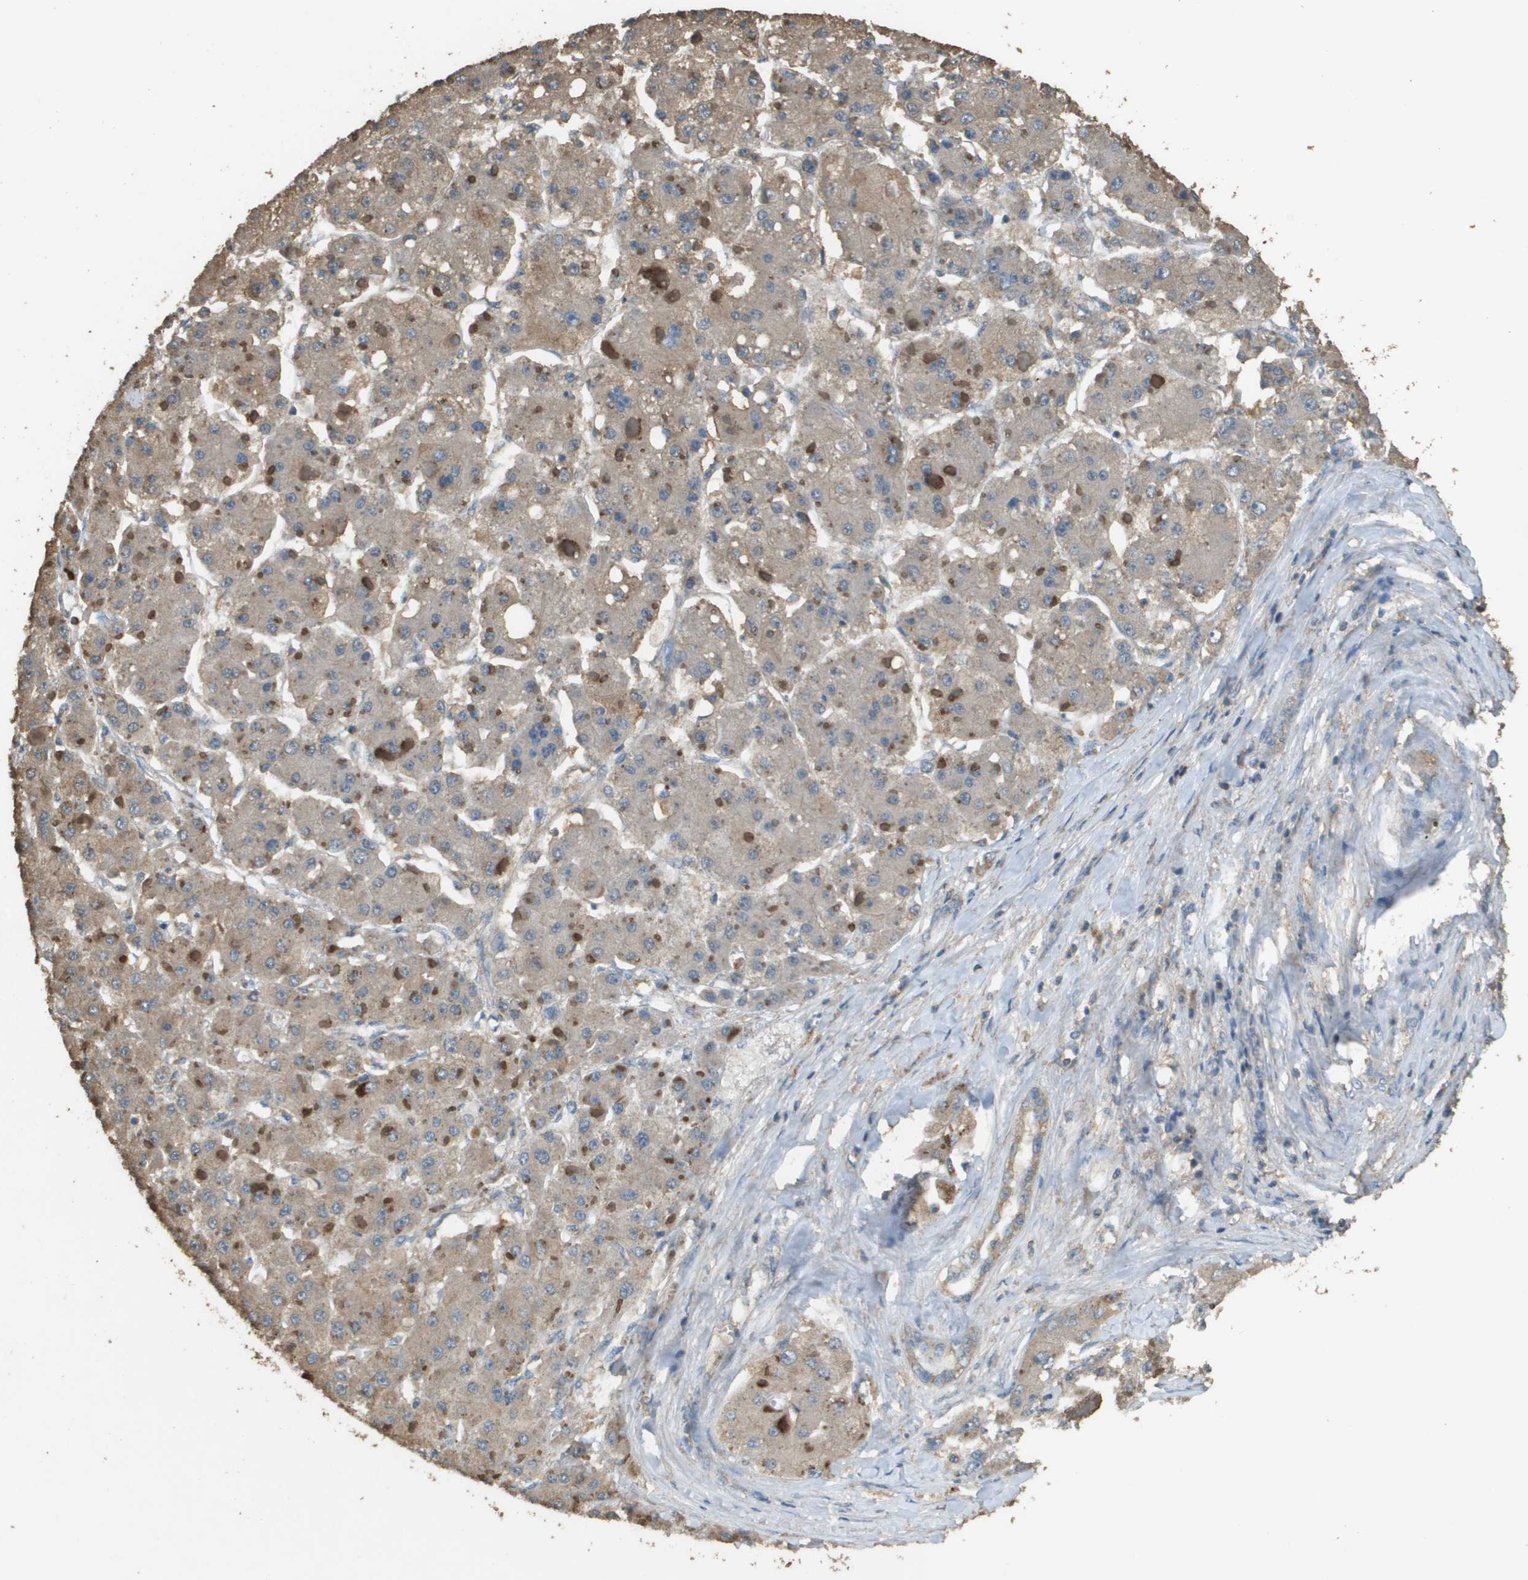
{"staining": {"intensity": "weak", "quantity": ">75%", "location": "cytoplasmic/membranous"}, "tissue": "liver cancer", "cell_type": "Tumor cells", "image_type": "cancer", "snomed": [{"axis": "morphology", "description": "Carcinoma, Hepatocellular, NOS"}, {"axis": "topography", "description": "Liver"}], "caption": "Immunohistochemical staining of human liver cancer (hepatocellular carcinoma) exhibits low levels of weak cytoplasmic/membranous staining in about >75% of tumor cells.", "gene": "MS4A7", "patient": {"sex": "female", "age": 73}}